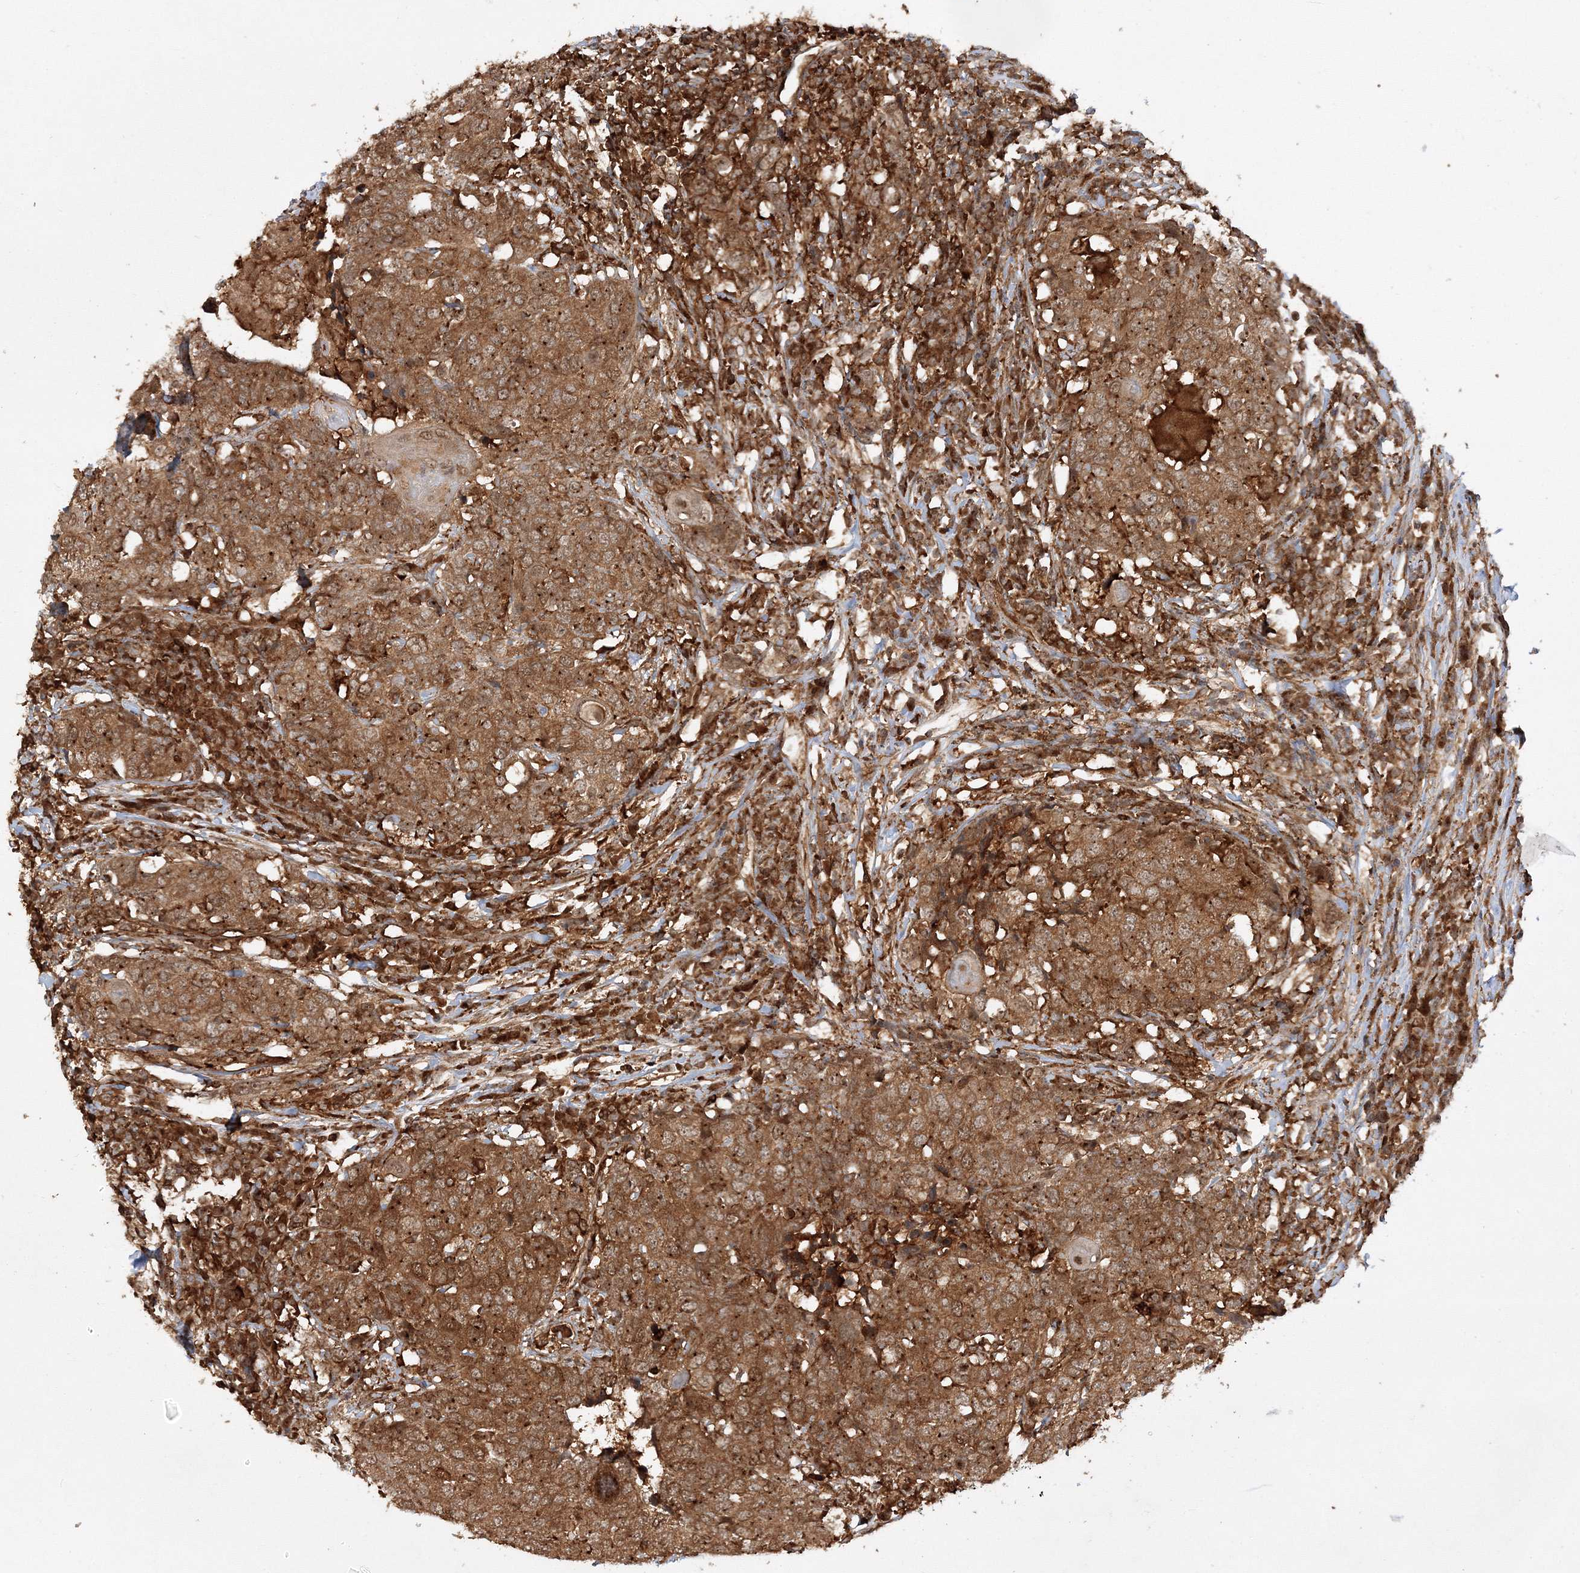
{"staining": {"intensity": "strong", "quantity": ">75%", "location": "cytoplasmic/membranous"}, "tissue": "head and neck cancer", "cell_type": "Tumor cells", "image_type": "cancer", "snomed": [{"axis": "morphology", "description": "Squamous cell carcinoma, NOS"}, {"axis": "topography", "description": "Head-Neck"}], "caption": "Protein staining of head and neck squamous cell carcinoma tissue demonstrates strong cytoplasmic/membranous staining in approximately >75% of tumor cells.", "gene": "WDR37", "patient": {"sex": "male", "age": 66}}